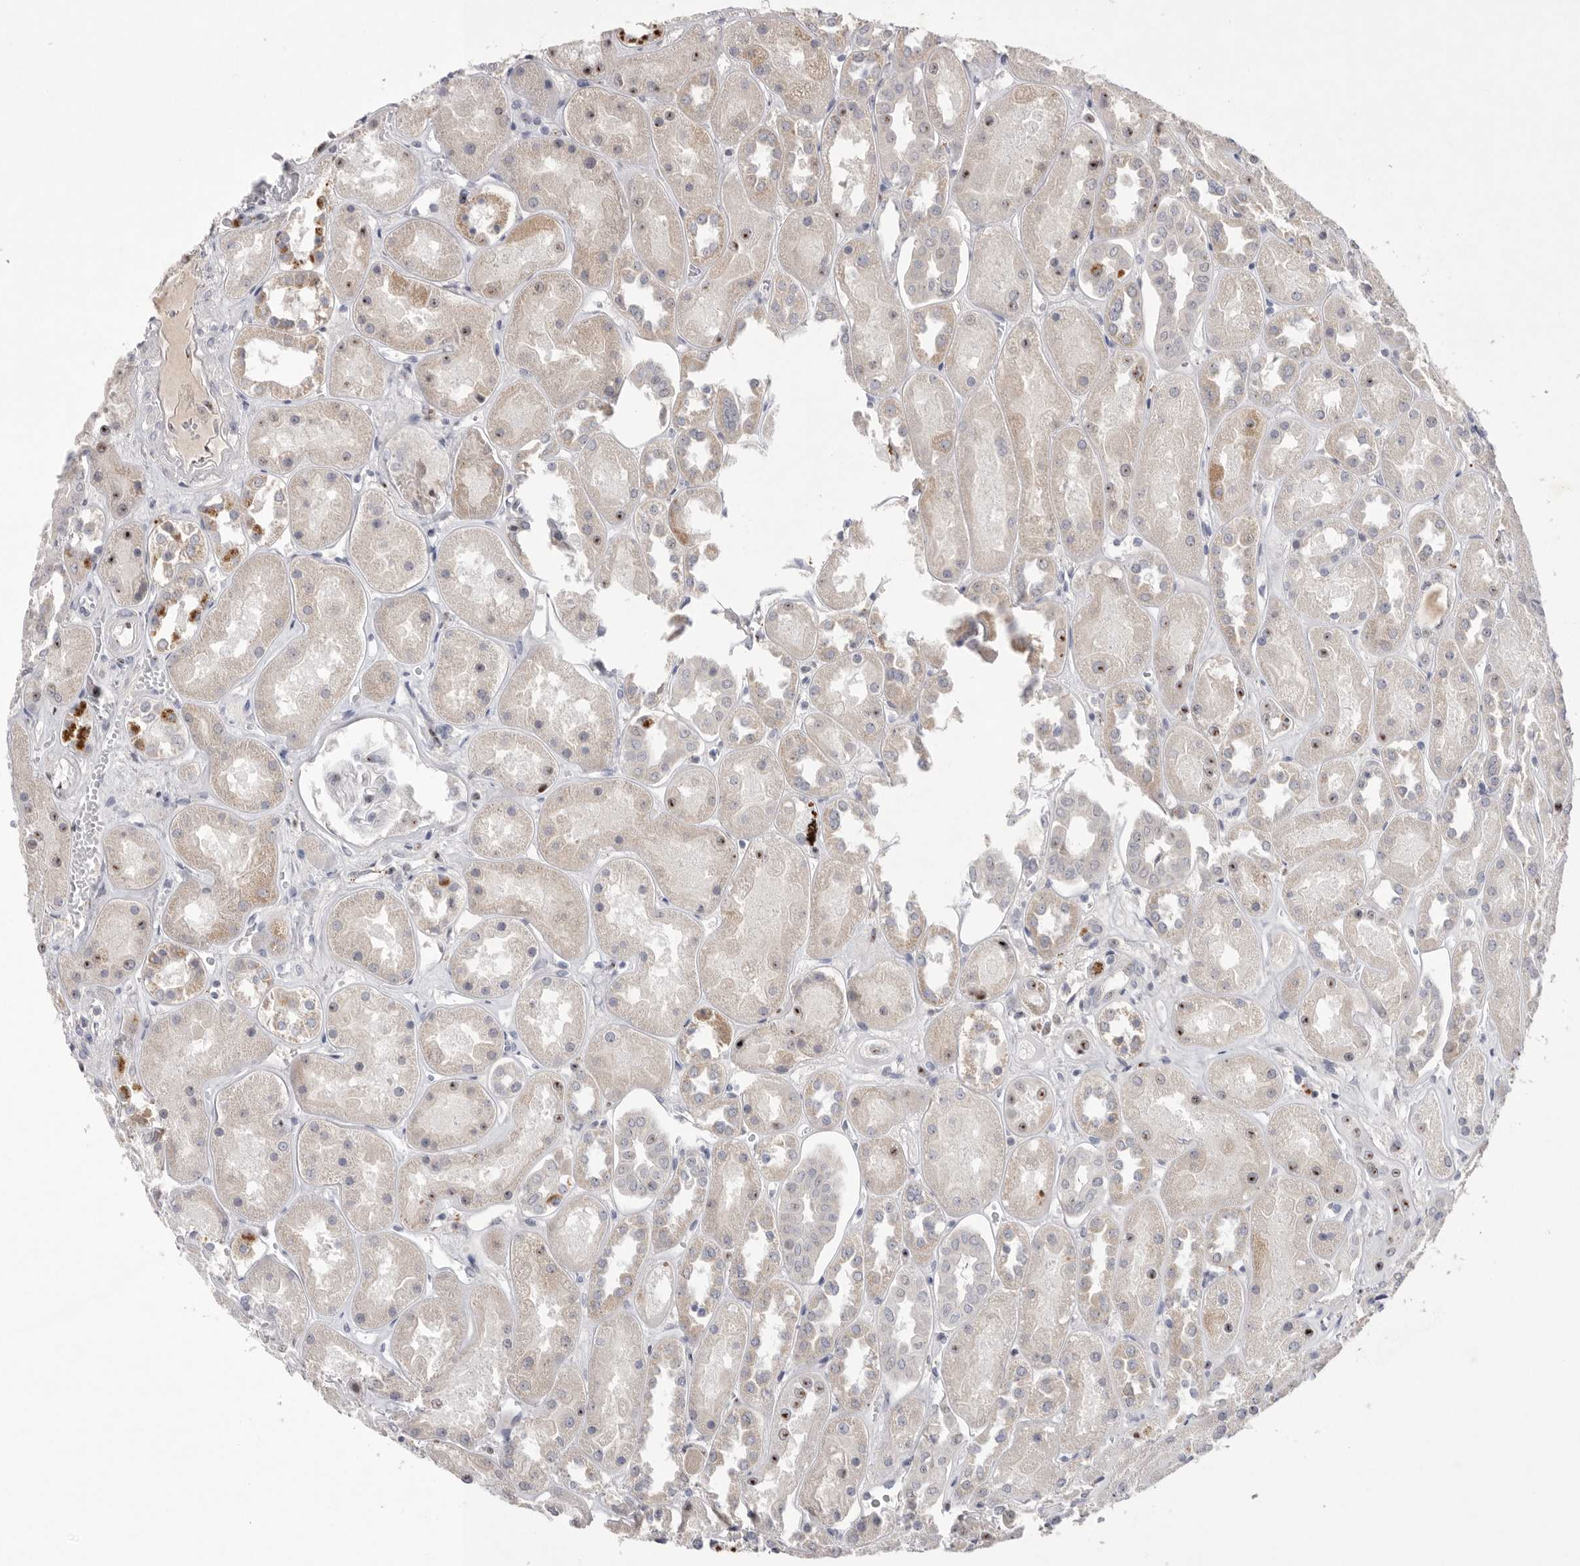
{"staining": {"intensity": "negative", "quantity": "none", "location": "none"}, "tissue": "kidney", "cell_type": "Cells in glomeruli", "image_type": "normal", "snomed": [{"axis": "morphology", "description": "Normal tissue, NOS"}, {"axis": "topography", "description": "Kidney"}], "caption": "Immunohistochemistry of benign human kidney demonstrates no staining in cells in glomeruli. (Stains: DAB immunohistochemistry (IHC) with hematoxylin counter stain, Microscopy: brightfield microscopy at high magnification).", "gene": "HUS1", "patient": {"sex": "male", "age": 70}}